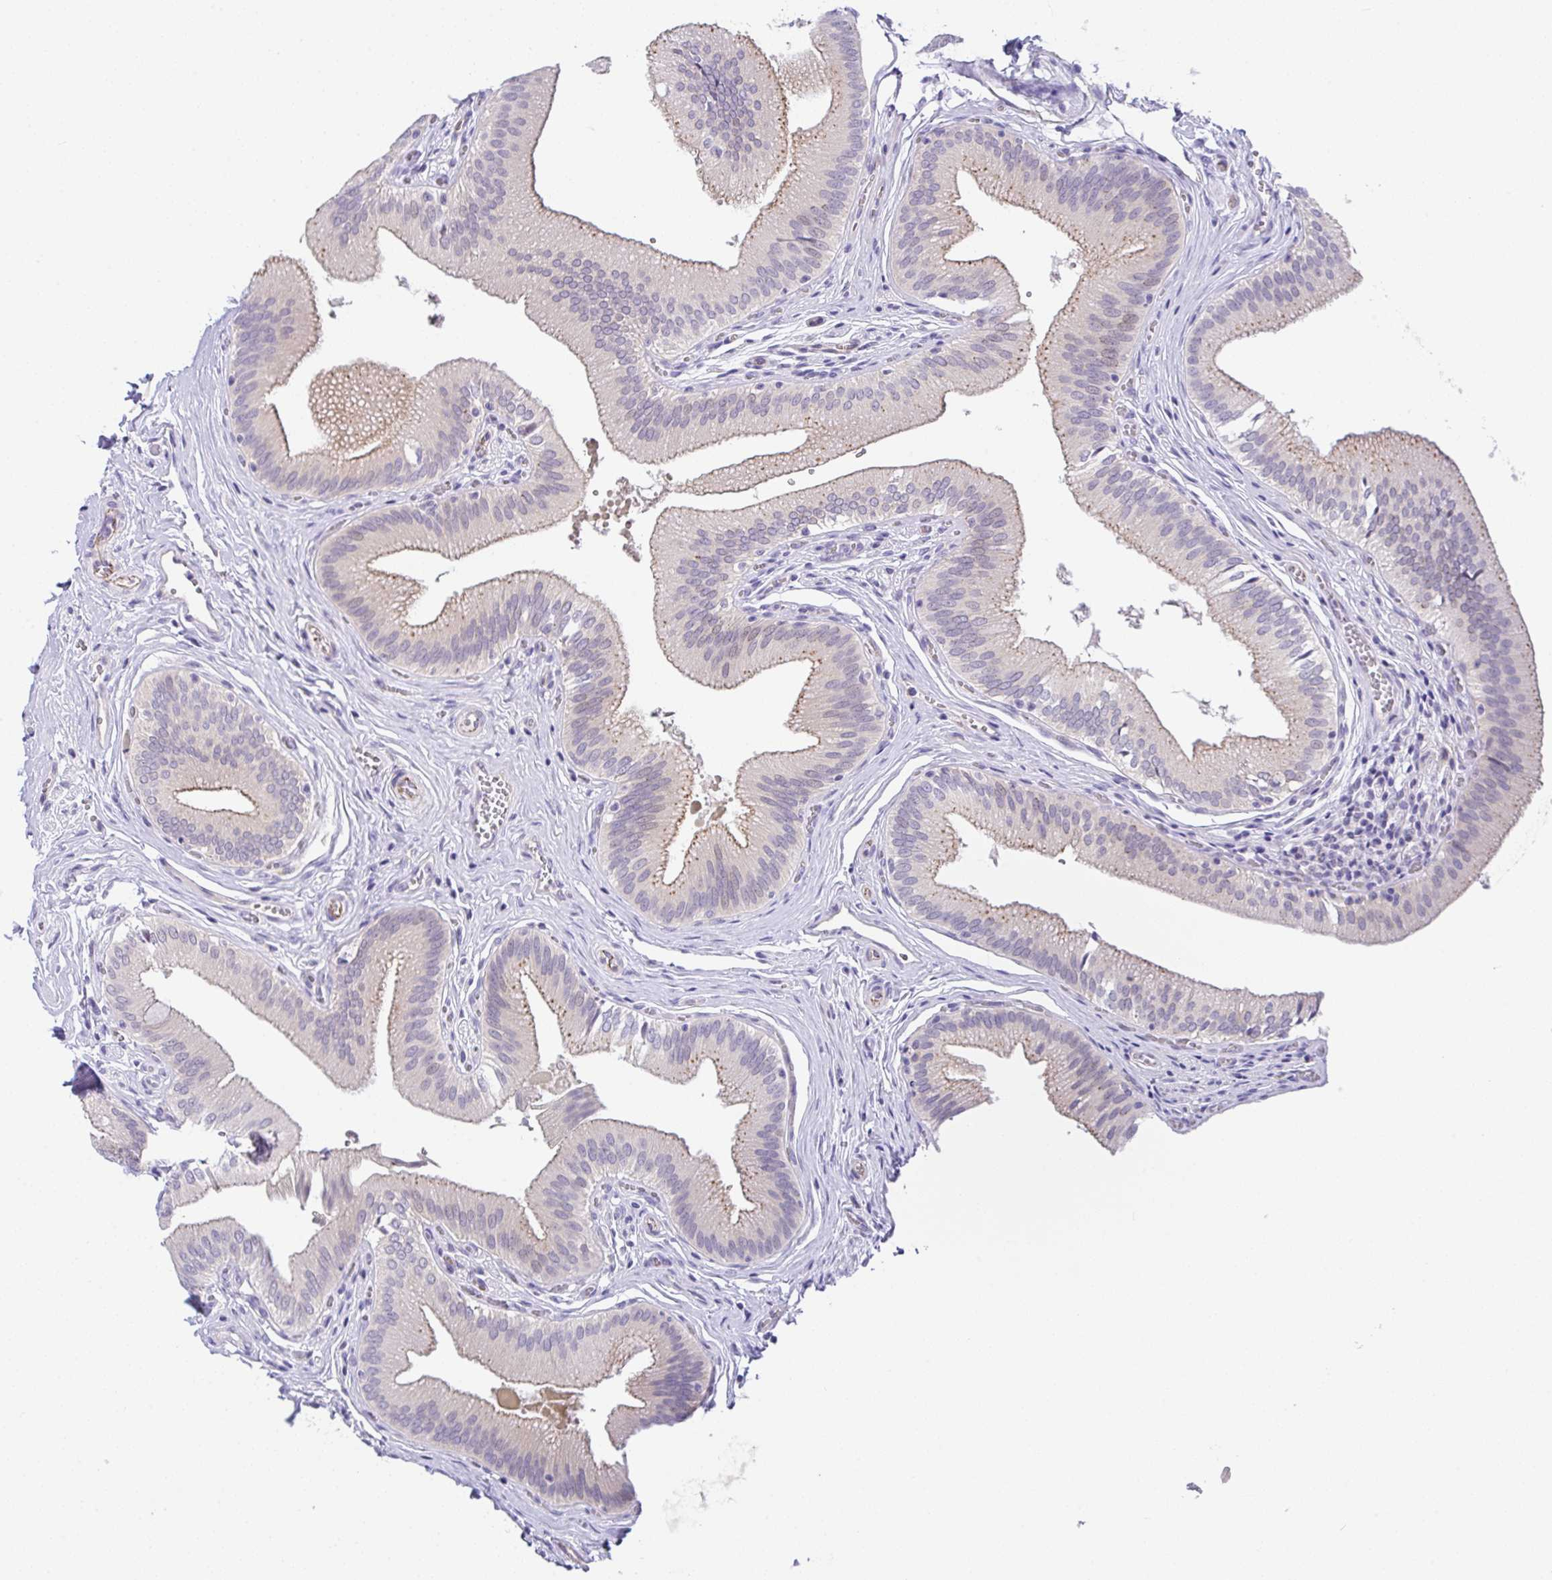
{"staining": {"intensity": "moderate", "quantity": ">75%", "location": "cytoplasmic/membranous"}, "tissue": "gallbladder", "cell_type": "Glandular cells", "image_type": "normal", "snomed": [{"axis": "morphology", "description": "Normal tissue, NOS"}, {"axis": "topography", "description": "Gallbladder"}], "caption": "This histopathology image displays immunohistochemistry (IHC) staining of normal gallbladder, with medium moderate cytoplasmic/membranous expression in approximately >75% of glandular cells.", "gene": "CGNL1", "patient": {"sex": "male", "age": 17}}